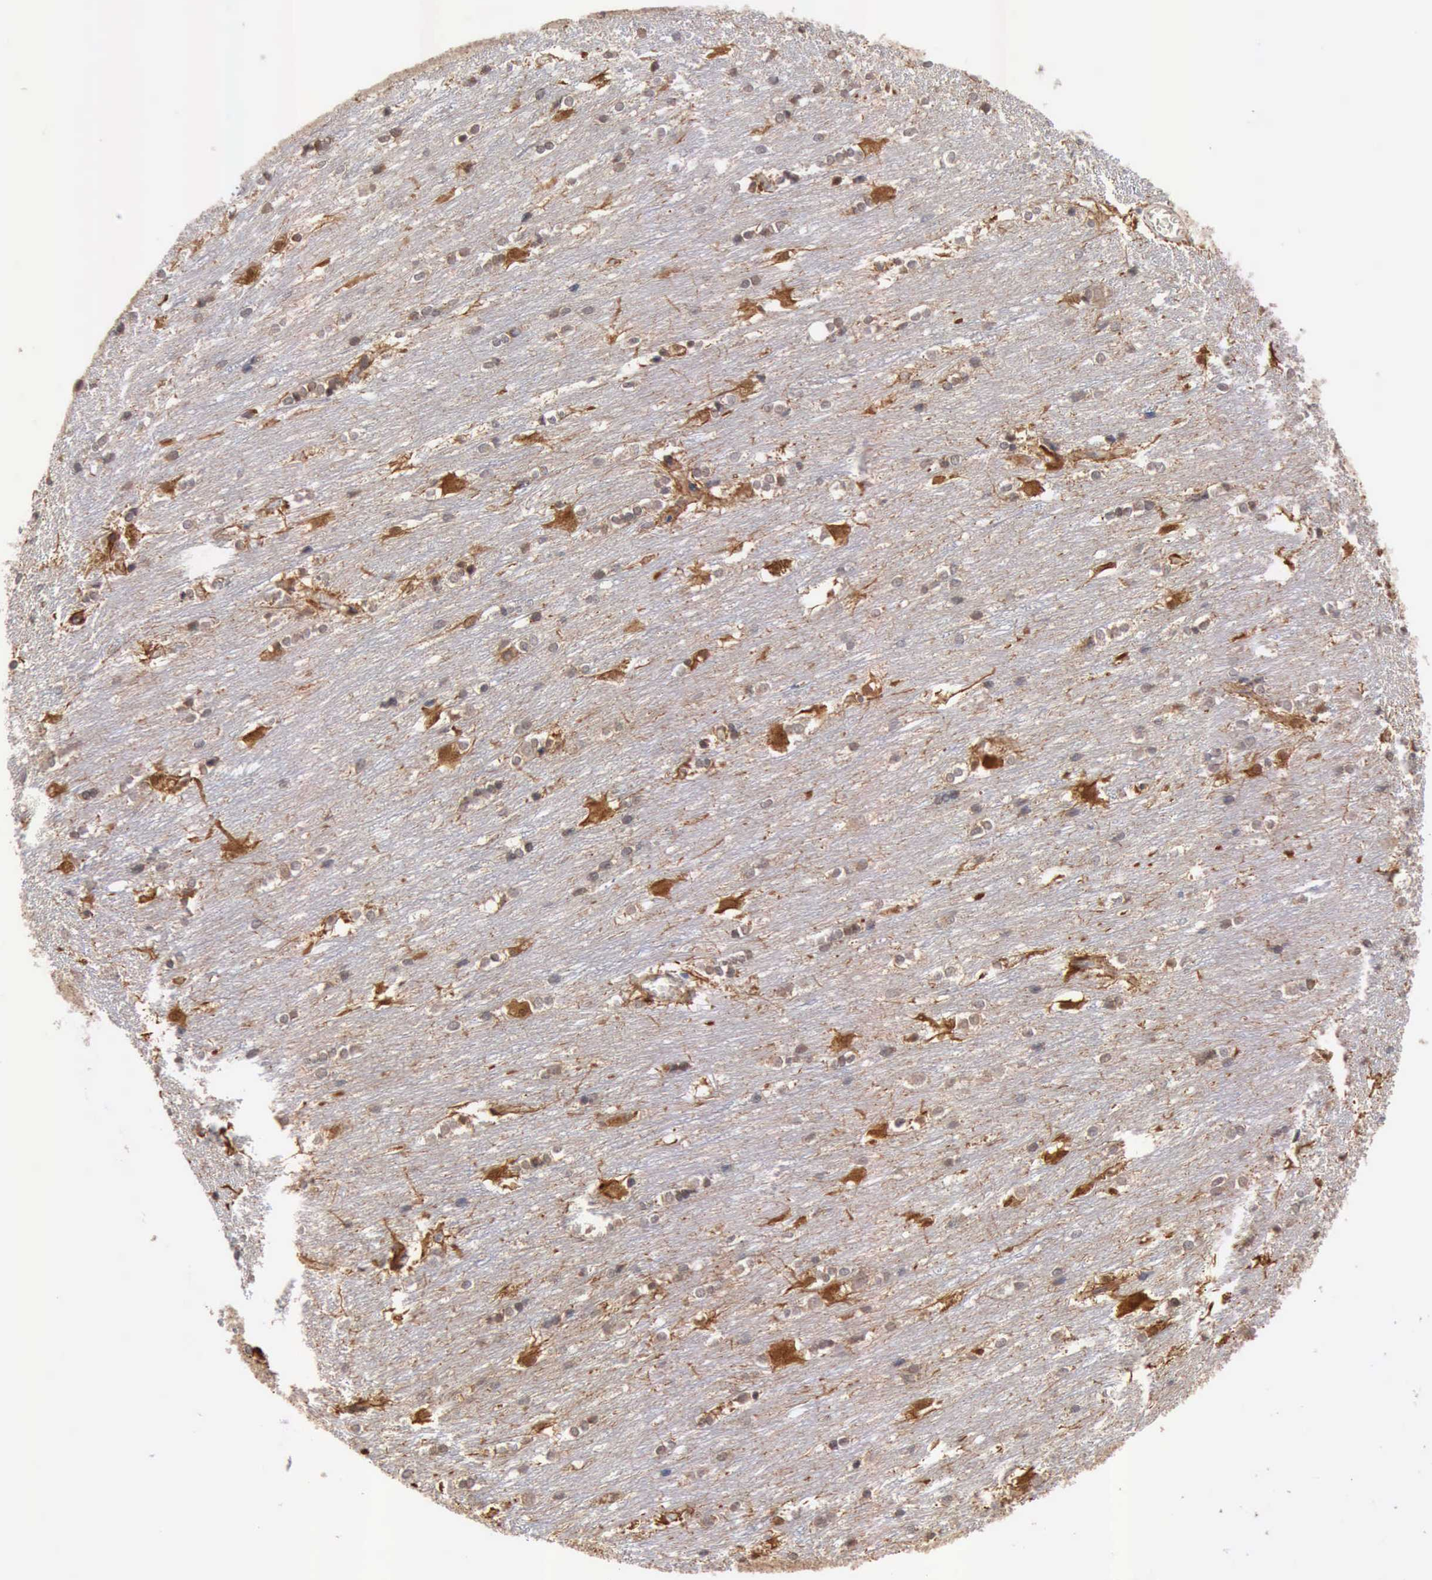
{"staining": {"intensity": "weak", "quantity": ">75%", "location": "cytoplasmic/membranous"}, "tissue": "caudate", "cell_type": "Glial cells", "image_type": "normal", "snomed": [{"axis": "morphology", "description": "Normal tissue, NOS"}, {"axis": "topography", "description": "Lateral ventricle wall"}], "caption": "Glial cells exhibit low levels of weak cytoplasmic/membranous positivity in about >75% of cells in benign caudate.", "gene": "PTGR2", "patient": {"sex": "female", "age": 19}}